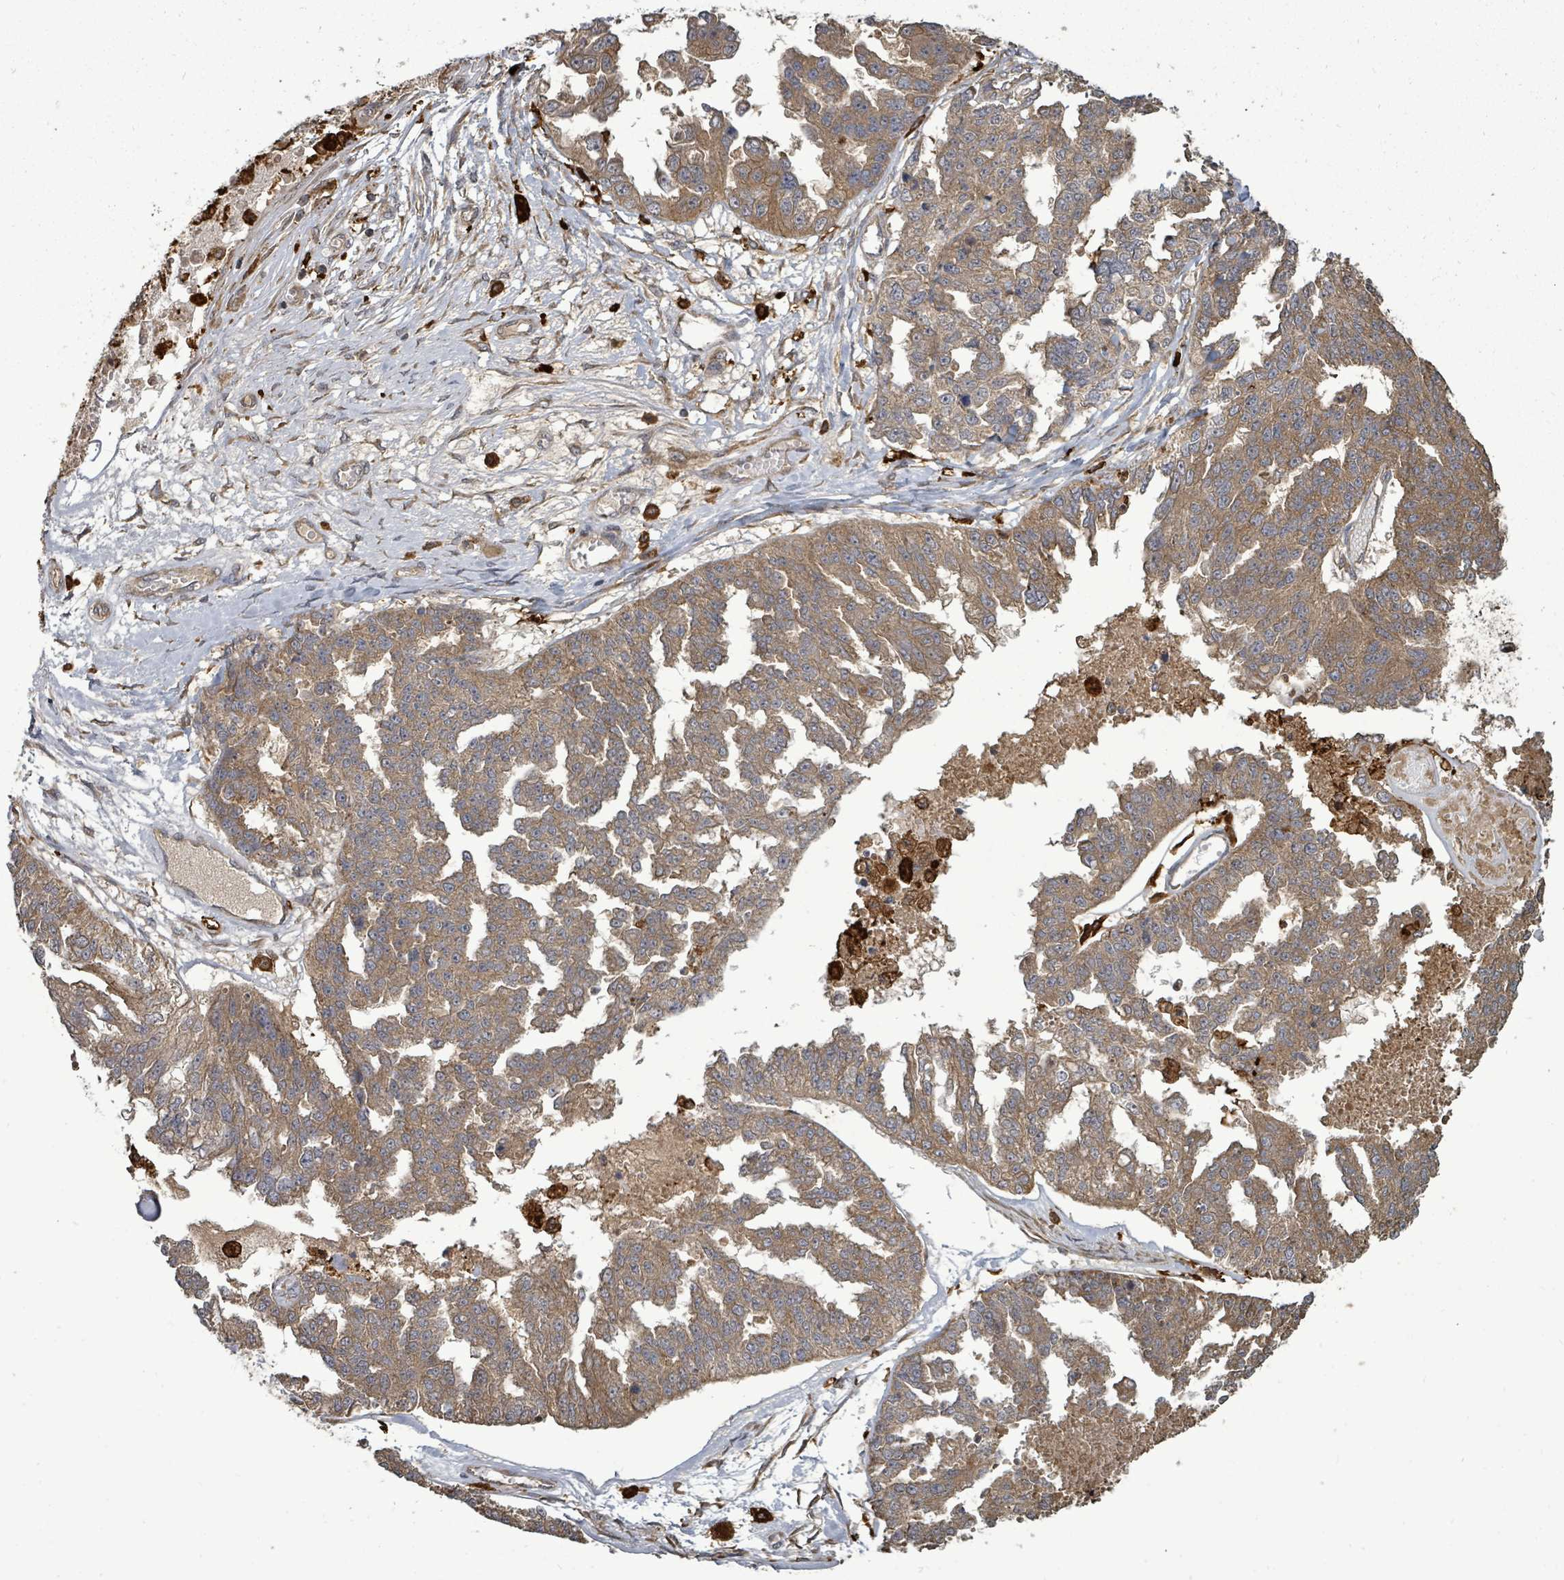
{"staining": {"intensity": "moderate", "quantity": ">75%", "location": "cytoplasmic/membranous"}, "tissue": "ovarian cancer", "cell_type": "Tumor cells", "image_type": "cancer", "snomed": [{"axis": "morphology", "description": "Cystadenocarcinoma, serous, NOS"}, {"axis": "topography", "description": "Ovary"}], "caption": "Immunohistochemical staining of human ovarian cancer (serous cystadenocarcinoma) demonstrates moderate cytoplasmic/membranous protein staining in approximately >75% of tumor cells. The protein is stained brown, and the nuclei are stained in blue (DAB IHC with brightfield microscopy, high magnification).", "gene": "EIF3C", "patient": {"sex": "female", "age": 58}}